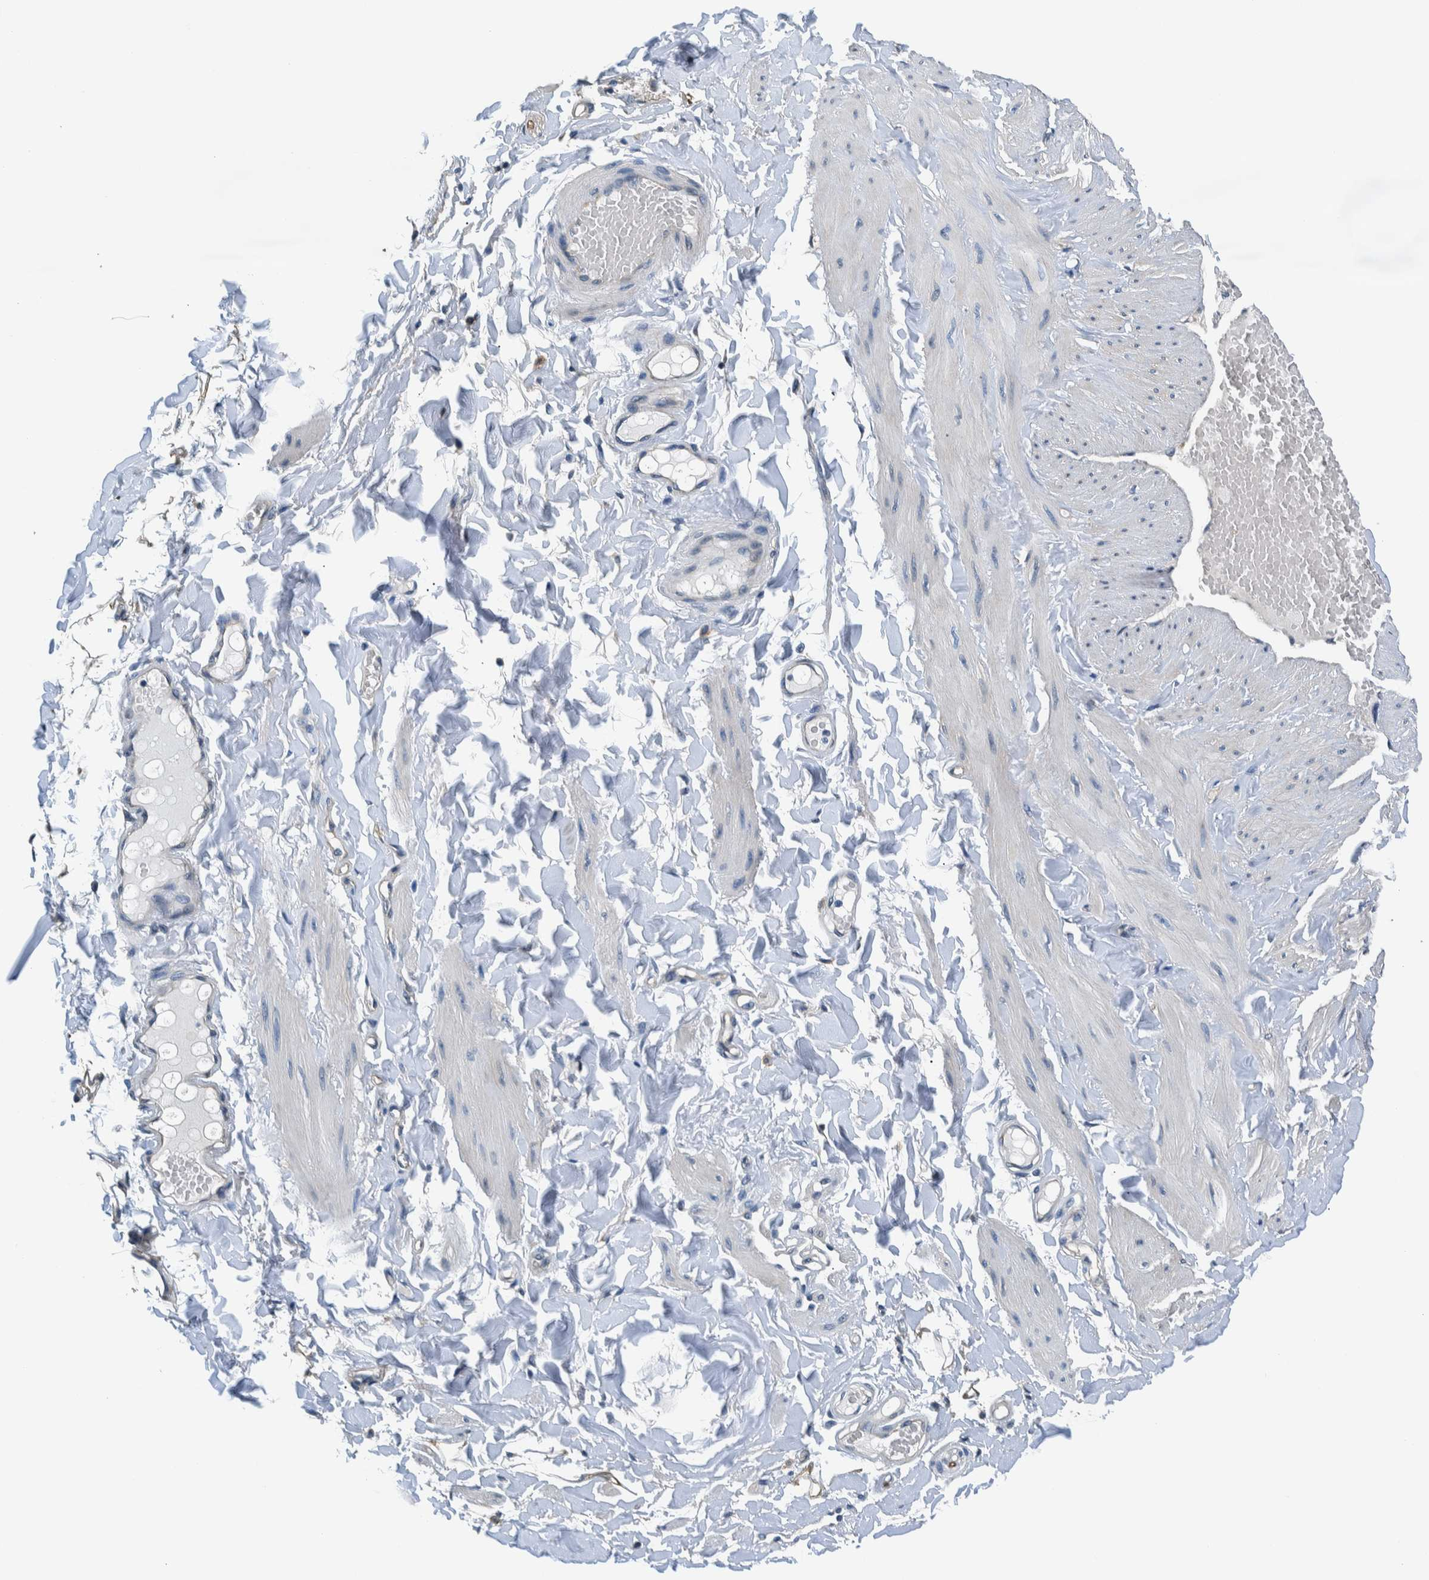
{"staining": {"intensity": "moderate", "quantity": ">75%", "location": "cytoplasmic/membranous"}, "tissue": "adipose tissue", "cell_type": "Adipocytes", "image_type": "normal", "snomed": [{"axis": "morphology", "description": "Normal tissue, NOS"}, {"axis": "topography", "description": "Adipose tissue"}, {"axis": "topography", "description": "Vascular tissue"}, {"axis": "topography", "description": "Peripheral nerve tissue"}], "caption": "A micrograph of human adipose tissue stained for a protein displays moderate cytoplasmic/membranous brown staining in adipocytes. The protein of interest is shown in brown color, while the nuclei are stained blue.", "gene": "NIBAN2", "patient": {"sex": "male", "age": 25}}